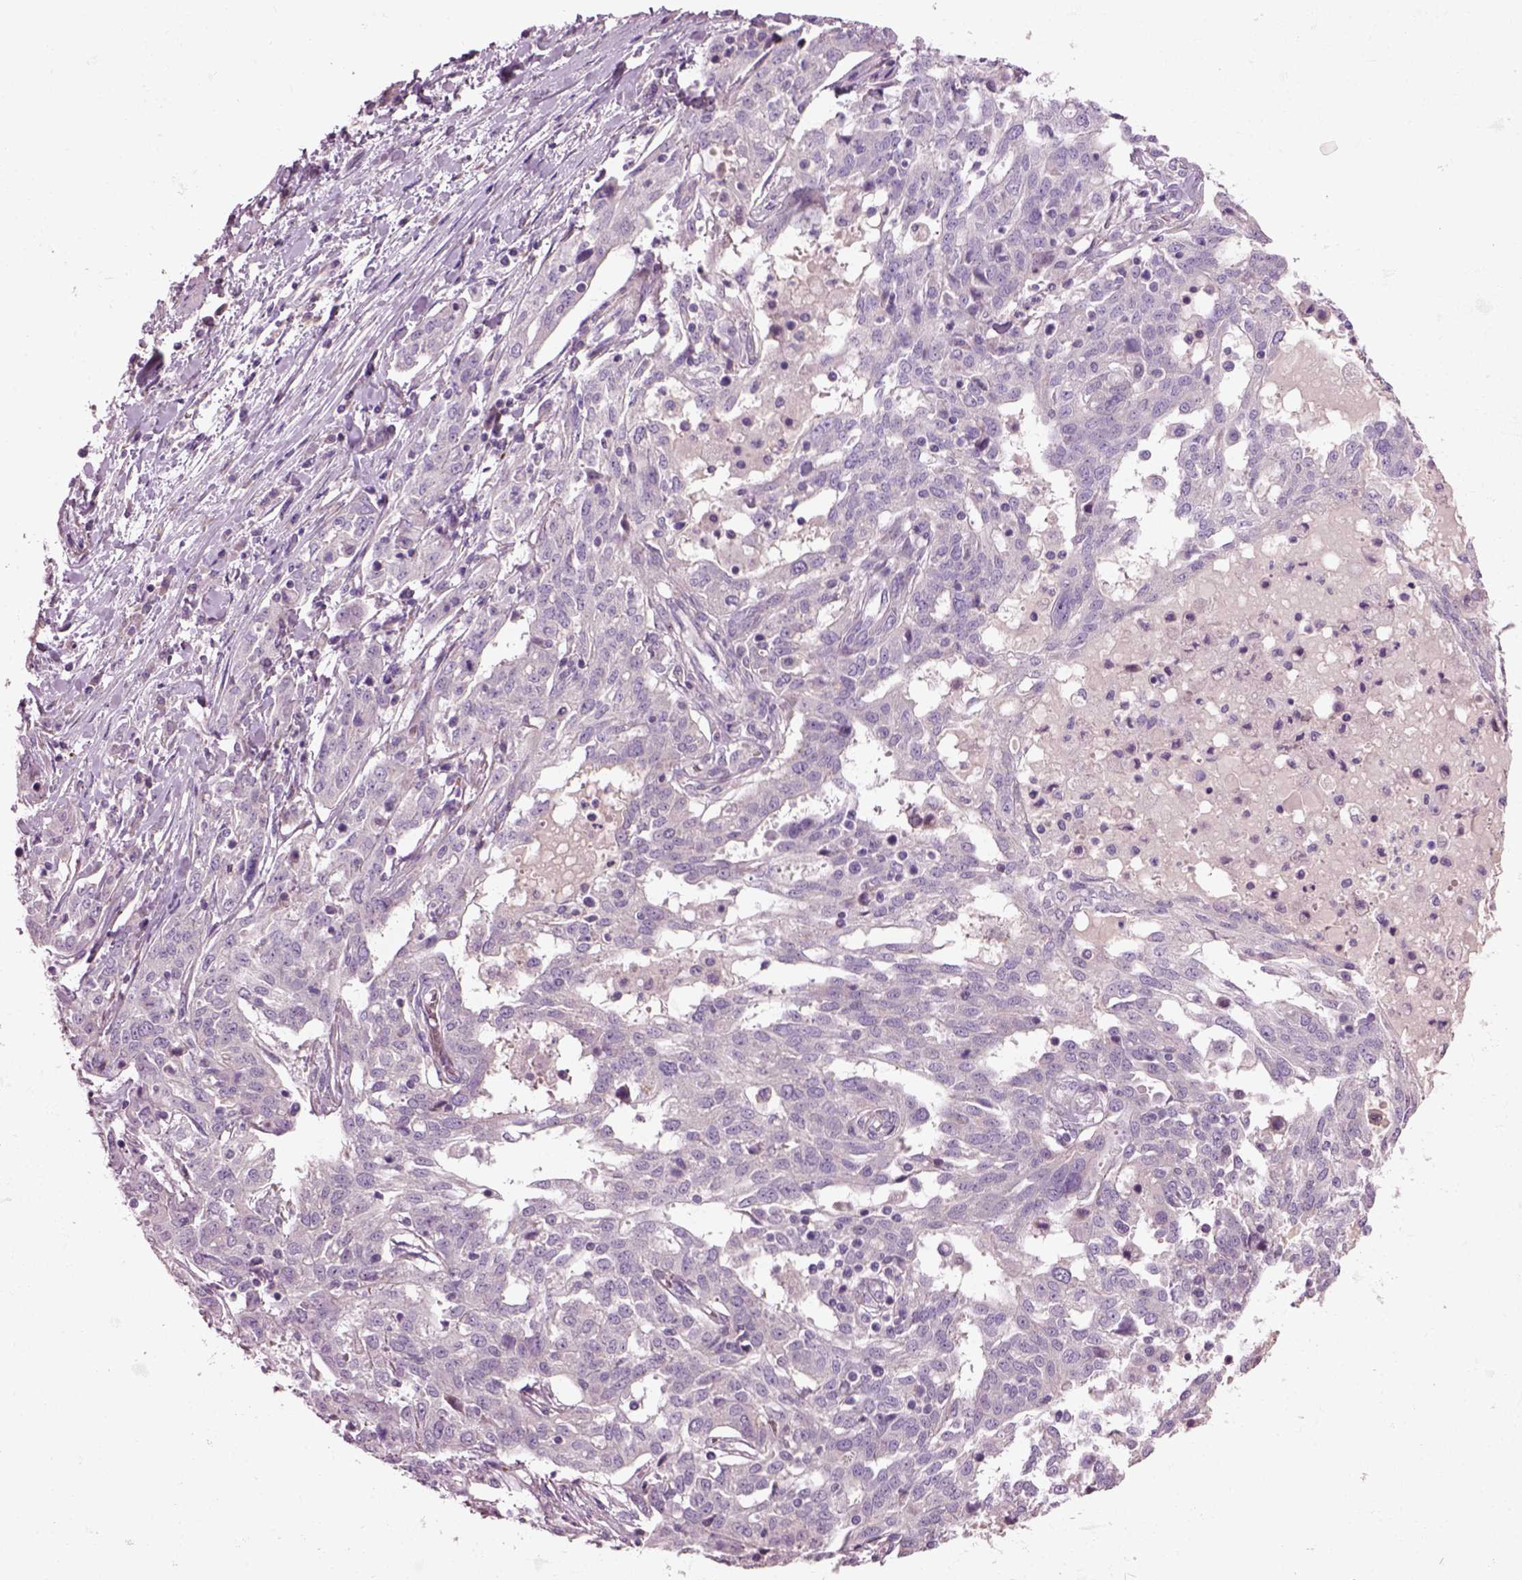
{"staining": {"intensity": "negative", "quantity": "none", "location": "none"}, "tissue": "ovarian cancer", "cell_type": "Tumor cells", "image_type": "cancer", "snomed": [{"axis": "morphology", "description": "Cystadenocarcinoma, serous, NOS"}, {"axis": "topography", "description": "Ovary"}], "caption": "Tumor cells show no significant protein staining in ovarian cancer.", "gene": "PLPP7", "patient": {"sex": "female", "age": 67}}